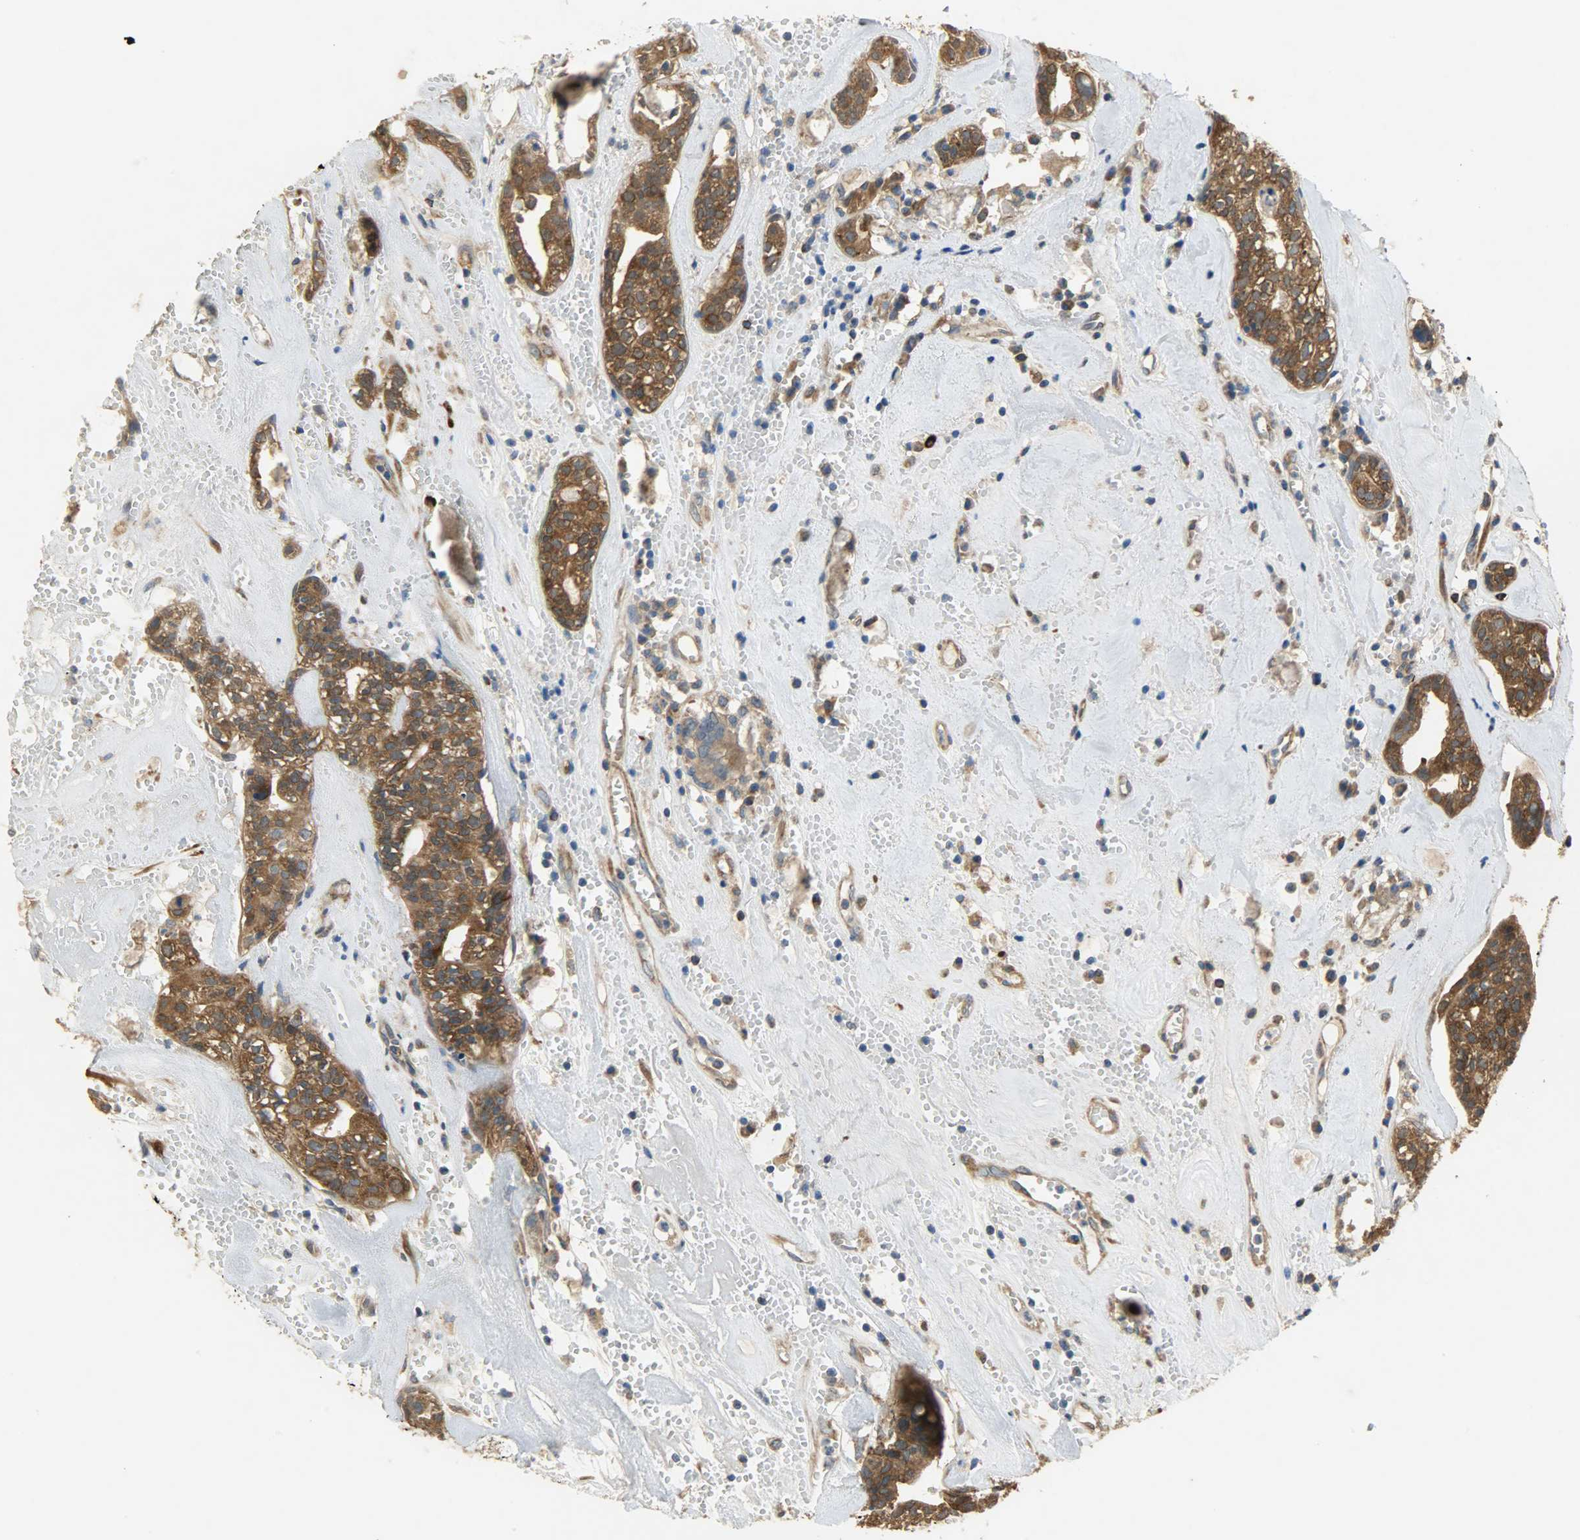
{"staining": {"intensity": "strong", "quantity": ">75%", "location": "cytoplasmic/membranous"}, "tissue": "head and neck cancer", "cell_type": "Tumor cells", "image_type": "cancer", "snomed": [{"axis": "morphology", "description": "Adenocarcinoma, NOS"}, {"axis": "topography", "description": "Salivary gland"}, {"axis": "topography", "description": "Head-Neck"}], "caption": "Tumor cells demonstrate high levels of strong cytoplasmic/membranous staining in approximately >75% of cells in head and neck cancer.", "gene": "C1orf198", "patient": {"sex": "female", "age": 65}}